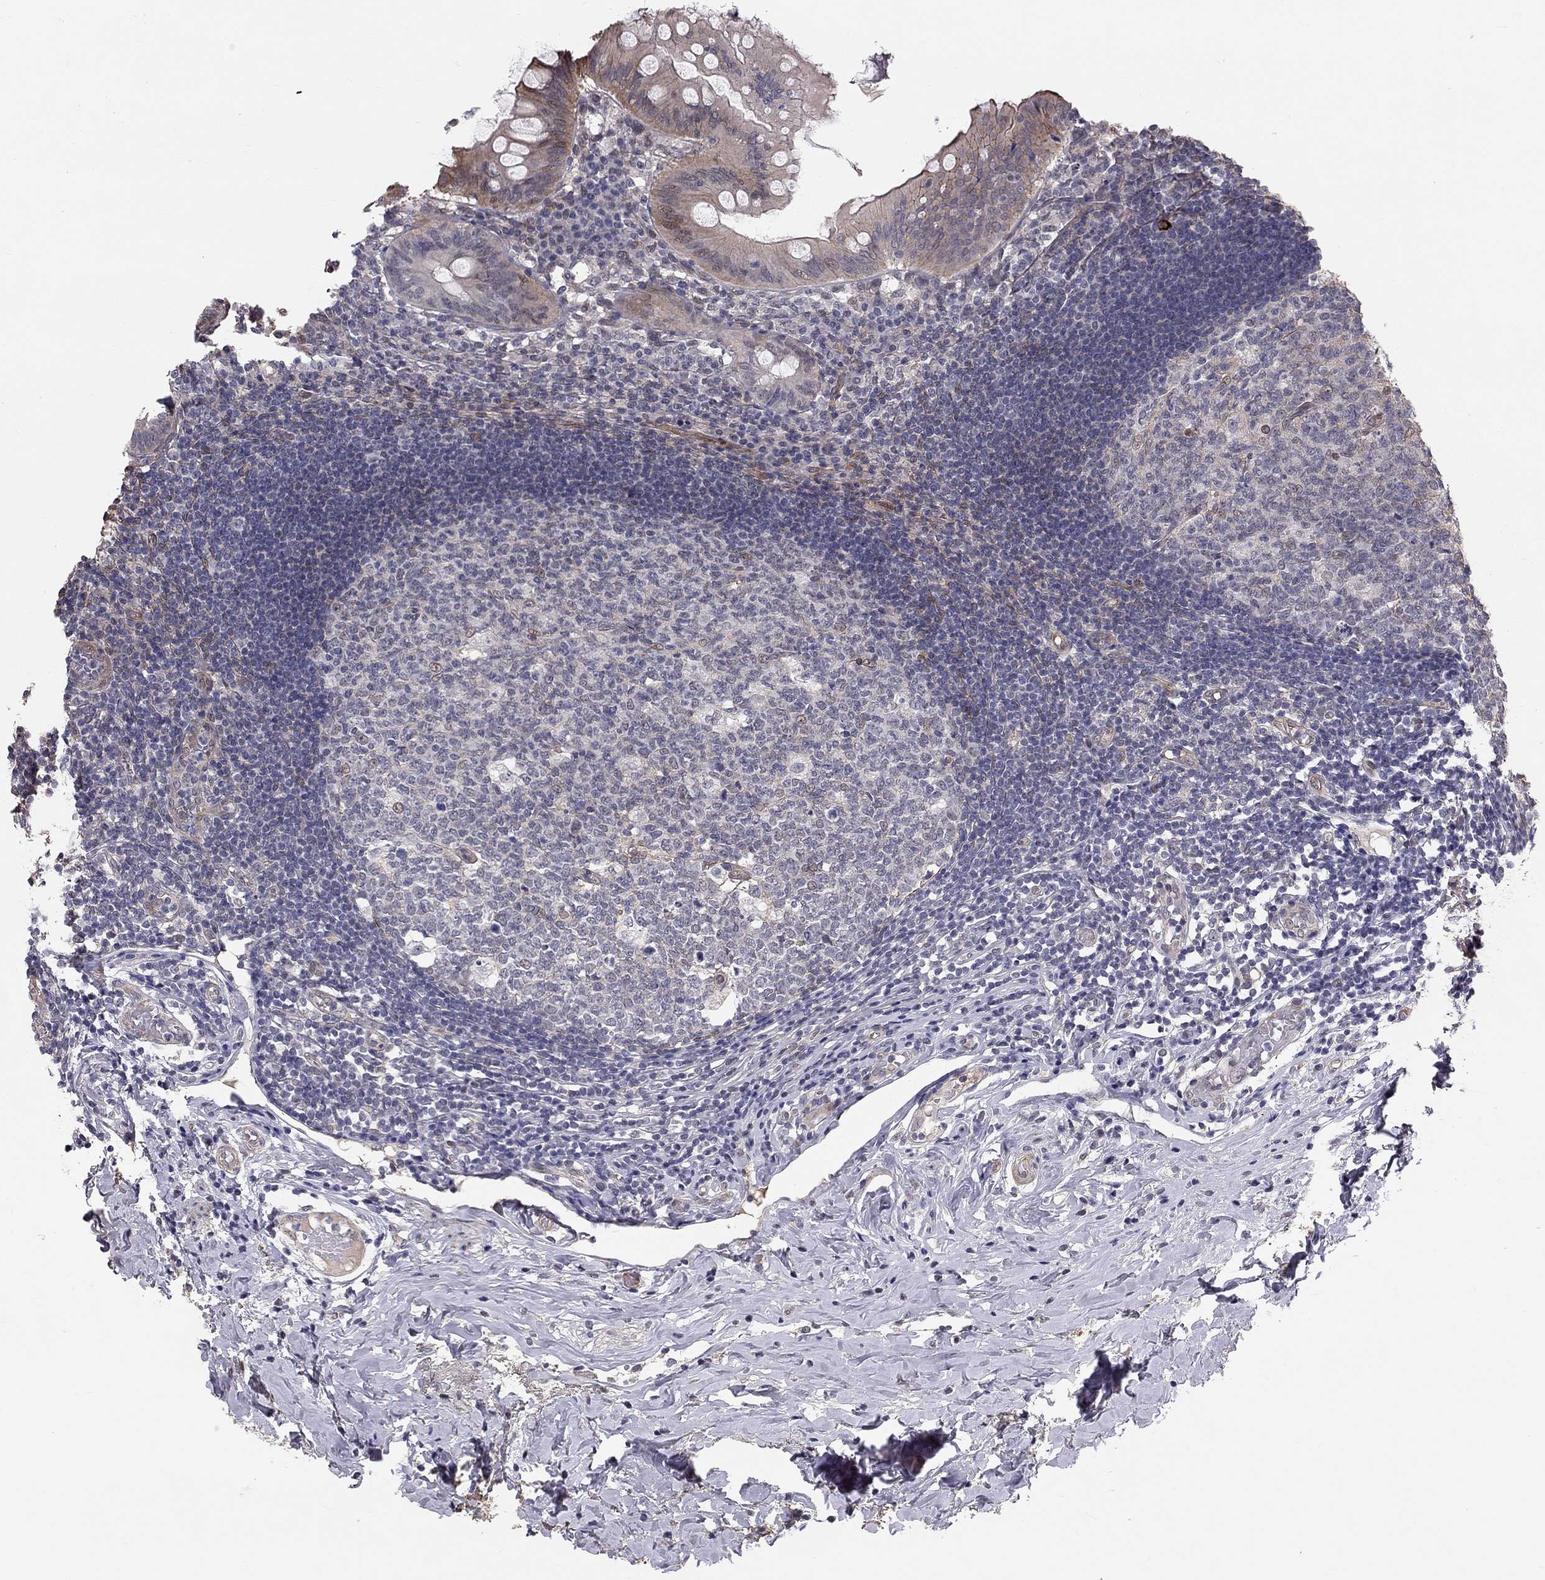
{"staining": {"intensity": "negative", "quantity": "none", "location": "none"}, "tissue": "appendix", "cell_type": "Glandular cells", "image_type": "normal", "snomed": [{"axis": "morphology", "description": "Normal tissue, NOS"}, {"axis": "morphology", "description": "Inflammation, NOS"}, {"axis": "topography", "description": "Appendix"}], "caption": "Protein analysis of unremarkable appendix exhibits no significant staining in glandular cells. Brightfield microscopy of IHC stained with DAB (brown) and hematoxylin (blue), captured at high magnification.", "gene": "GJB4", "patient": {"sex": "male", "age": 16}}